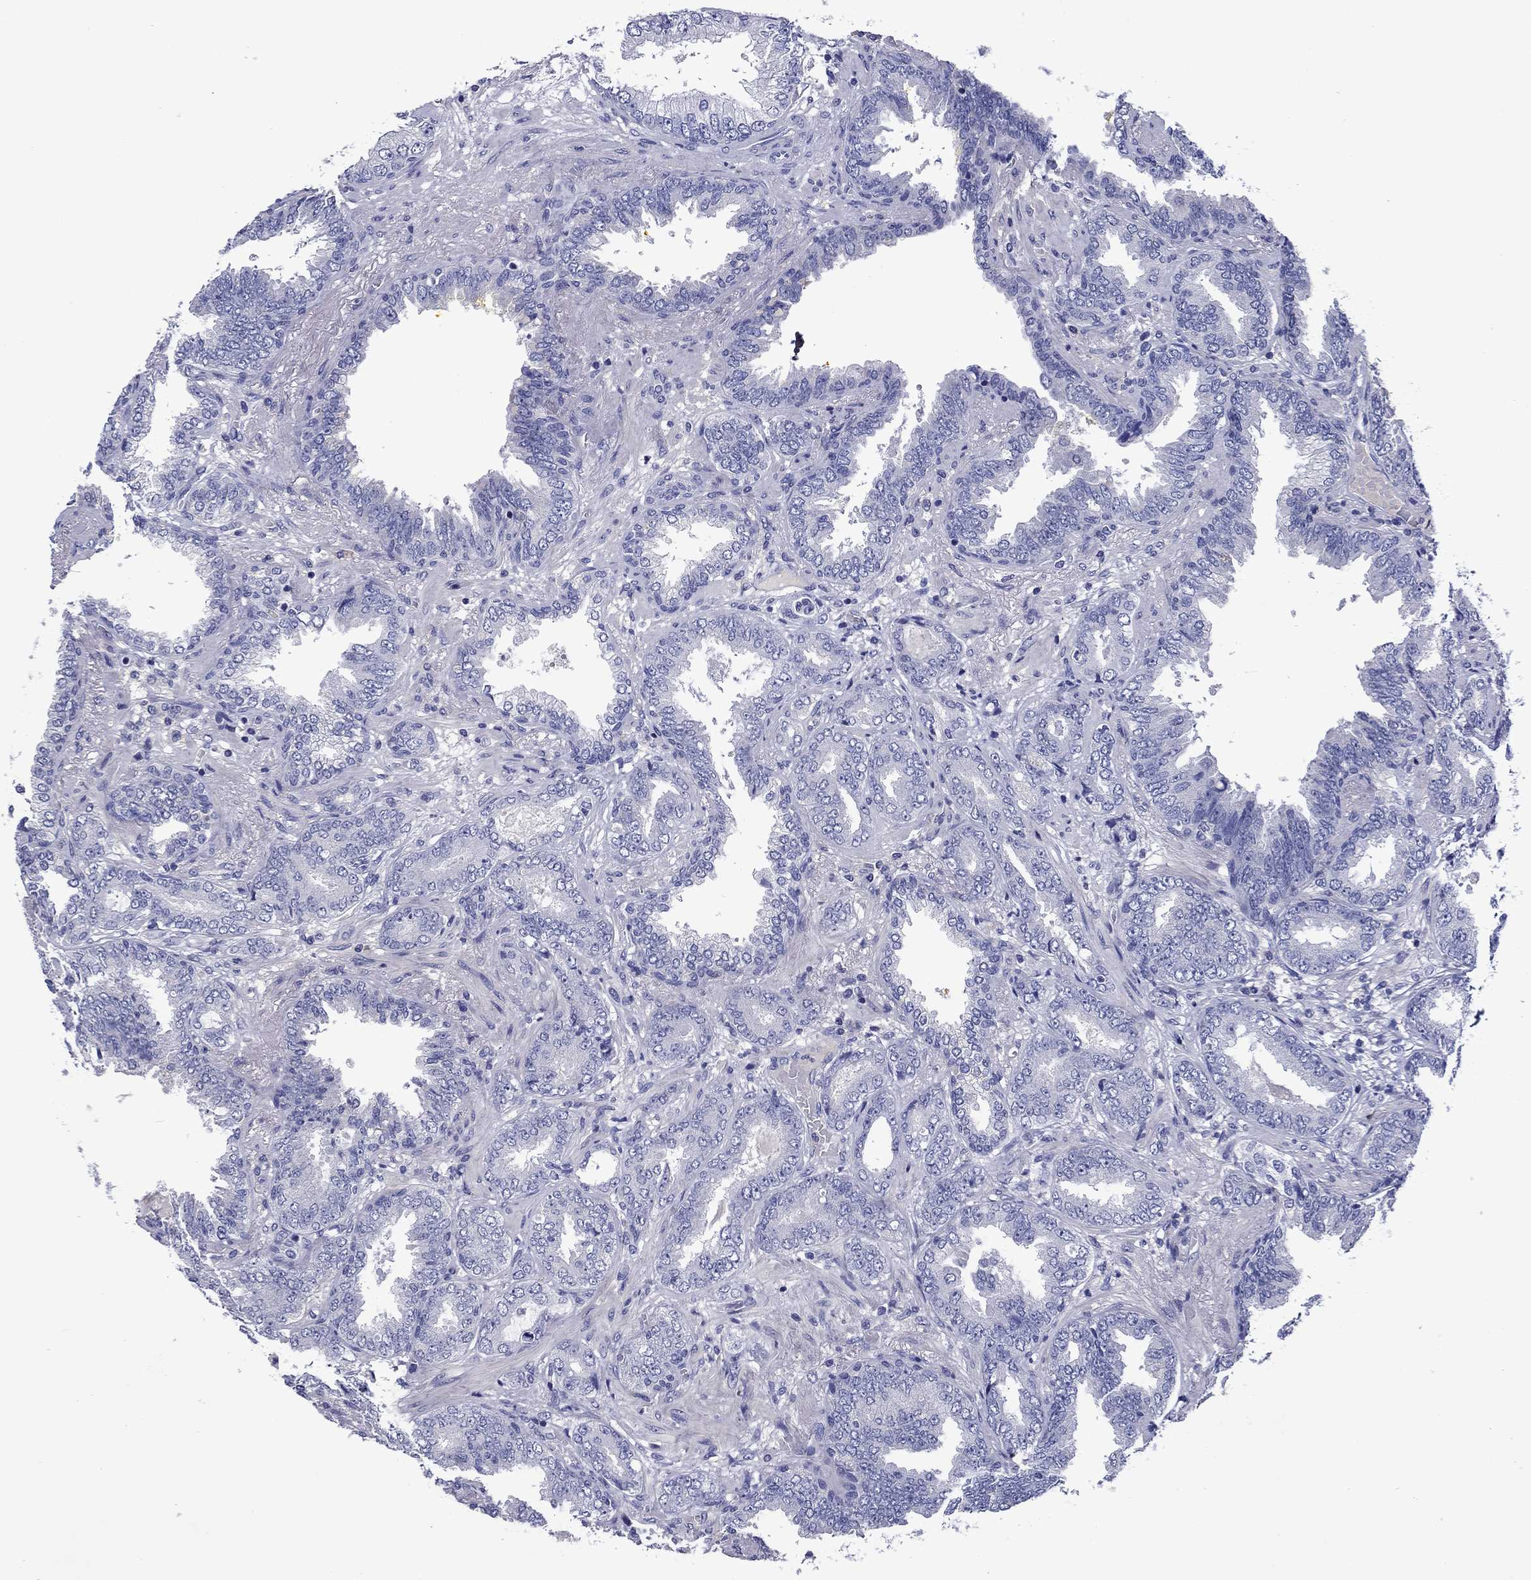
{"staining": {"intensity": "negative", "quantity": "none", "location": "none"}, "tissue": "prostate cancer", "cell_type": "Tumor cells", "image_type": "cancer", "snomed": [{"axis": "morphology", "description": "Adenocarcinoma, Low grade"}, {"axis": "topography", "description": "Prostate"}], "caption": "DAB (3,3'-diaminobenzidine) immunohistochemical staining of prostate adenocarcinoma (low-grade) reveals no significant expression in tumor cells.", "gene": "CNDP1", "patient": {"sex": "male", "age": 68}}